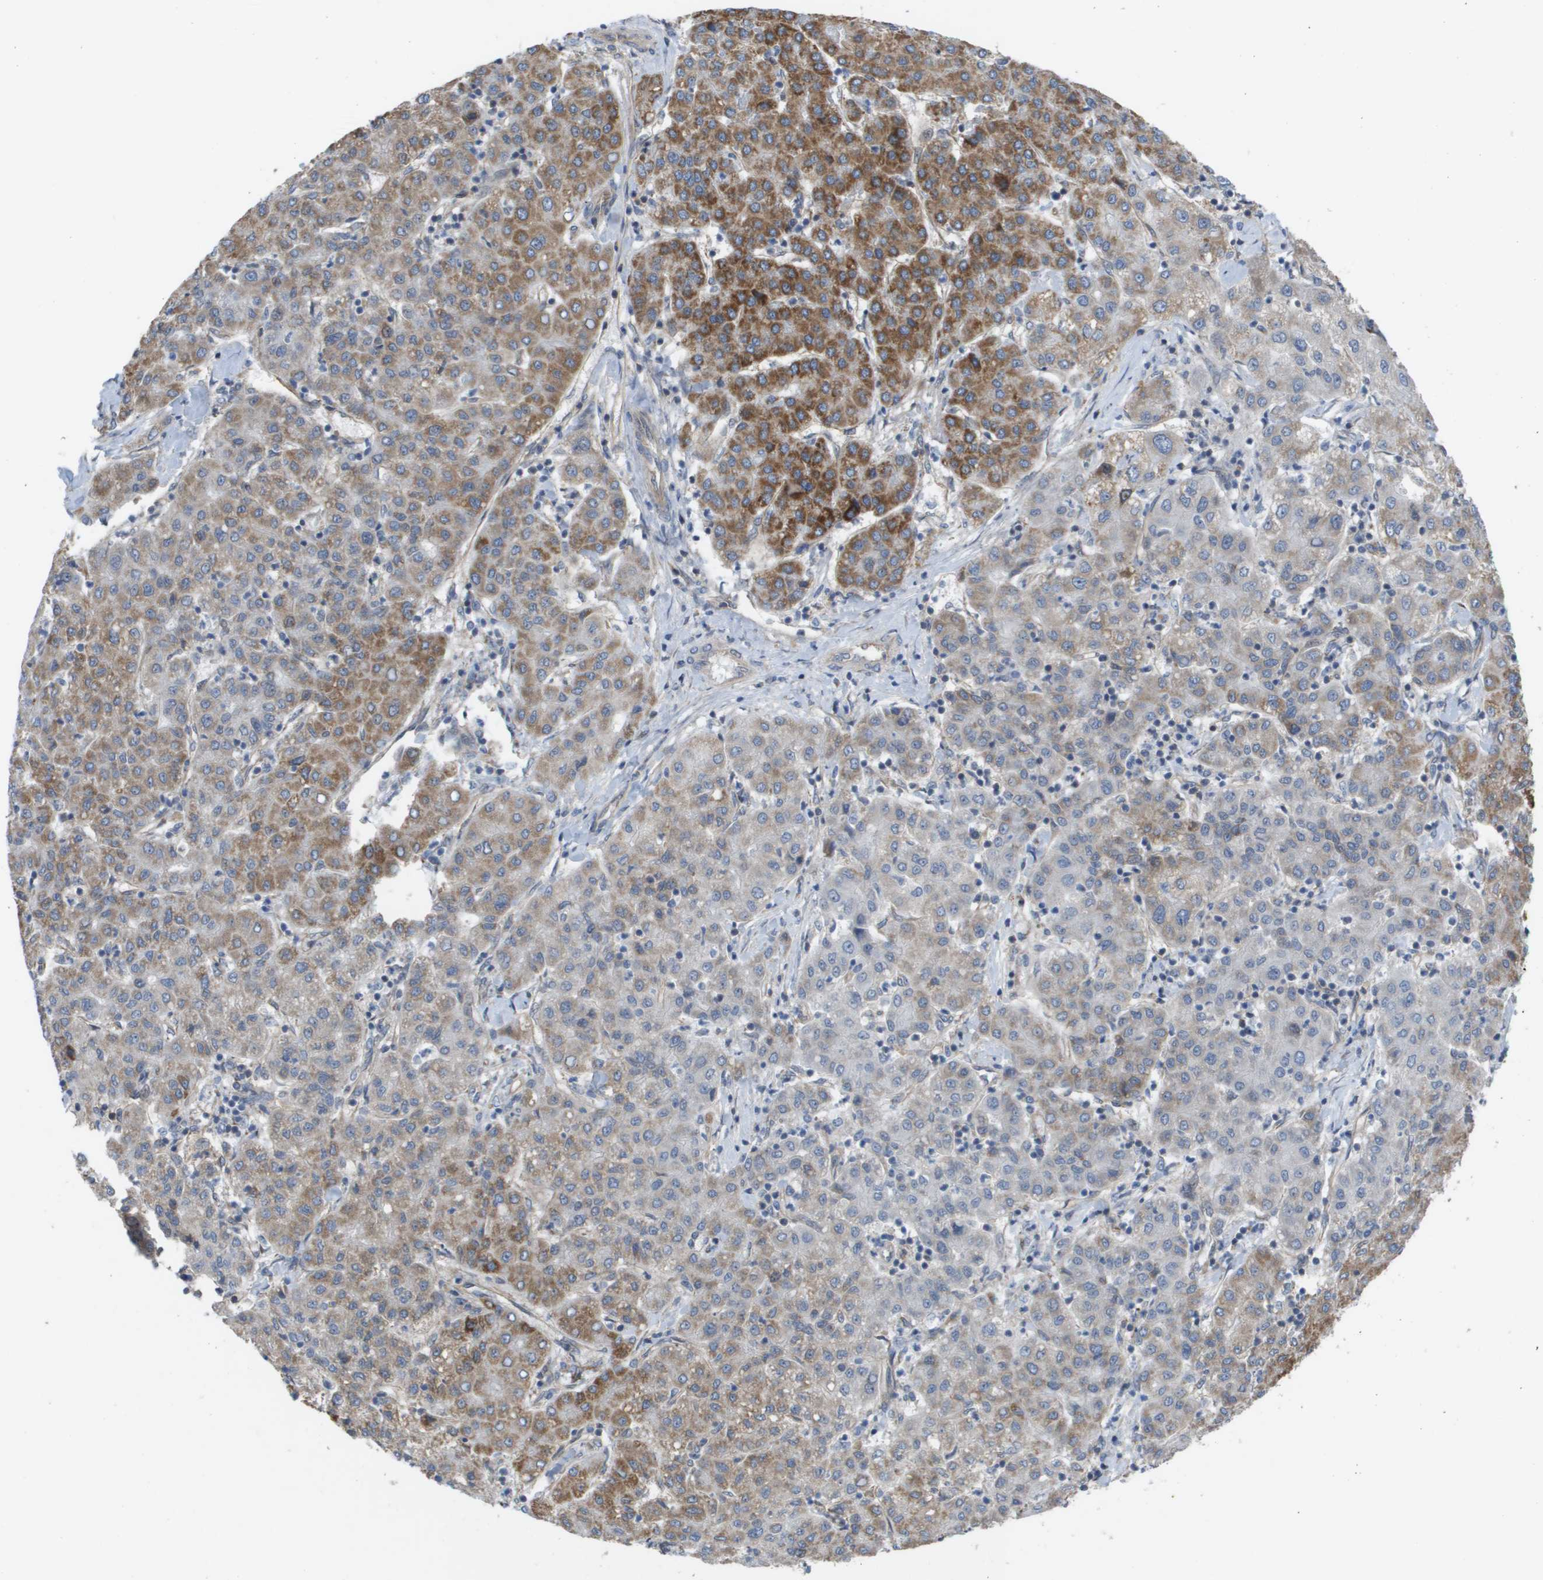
{"staining": {"intensity": "moderate", "quantity": "25%-75%", "location": "cytoplasmic/membranous"}, "tissue": "liver cancer", "cell_type": "Tumor cells", "image_type": "cancer", "snomed": [{"axis": "morphology", "description": "Carcinoma, Hepatocellular, NOS"}, {"axis": "topography", "description": "Liver"}], "caption": "Human liver cancer (hepatocellular carcinoma) stained with a brown dye reveals moderate cytoplasmic/membranous positive expression in approximately 25%-75% of tumor cells.", "gene": "MTARC2", "patient": {"sex": "male", "age": 65}}